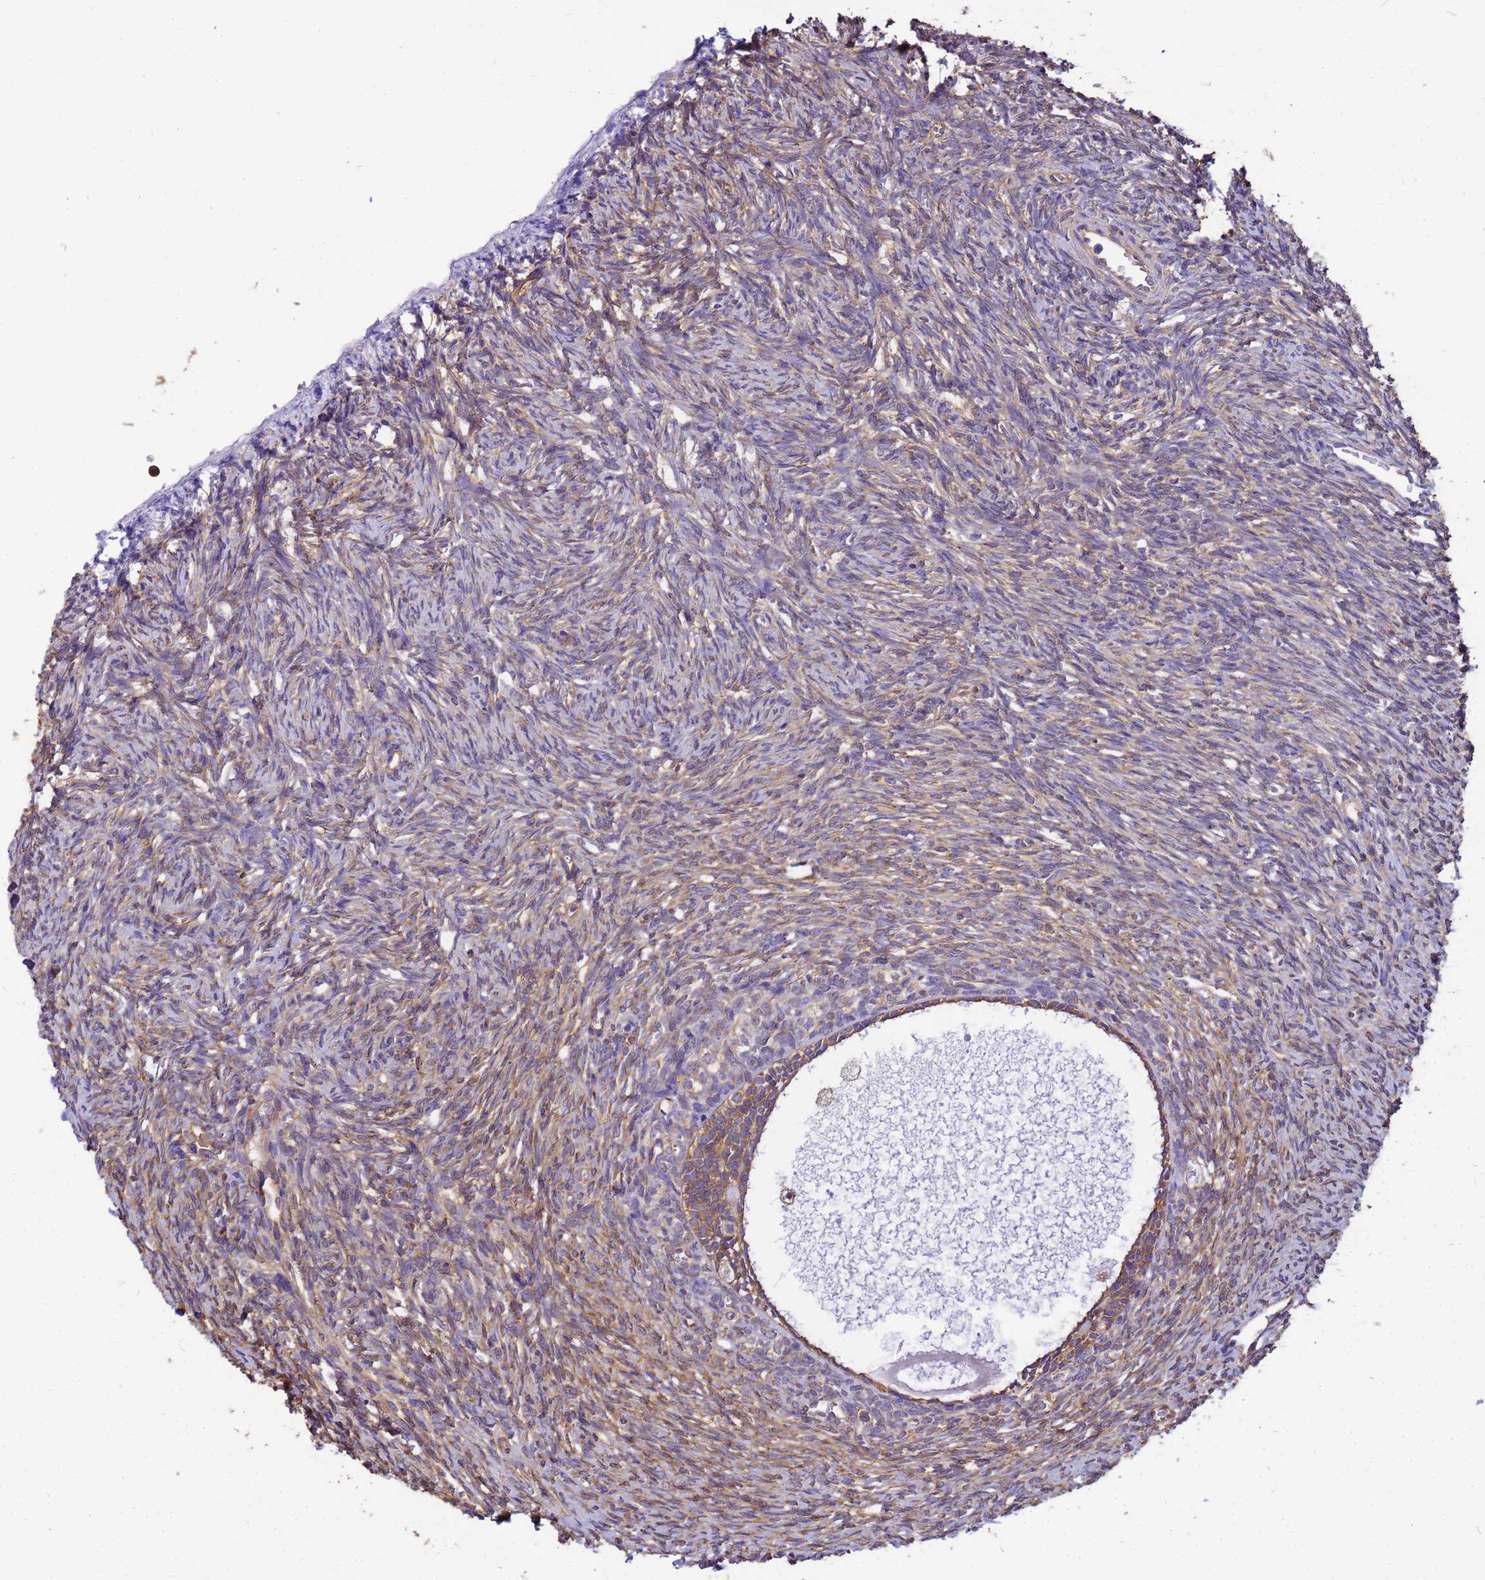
{"staining": {"intensity": "weak", "quantity": ">75%", "location": "cytoplasmic/membranous"}, "tissue": "ovary", "cell_type": "Ovarian stroma cells", "image_type": "normal", "snomed": [{"axis": "morphology", "description": "Normal tissue, NOS"}, {"axis": "topography", "description": "Ovary"}], "caption": "Protein staining reveals weak cytoplasmic/membranous positivity in about >75% of ovarian stroma cells in unremarkable ovary. (Stains: DAB (3,3'-diaminobenzidine) in brown, nuclei in blue, Microscopy: brightfield microscopy at high magnification).", "gene": "ENSG00000198211", "patient": {"sex": "female", "age": 51}}